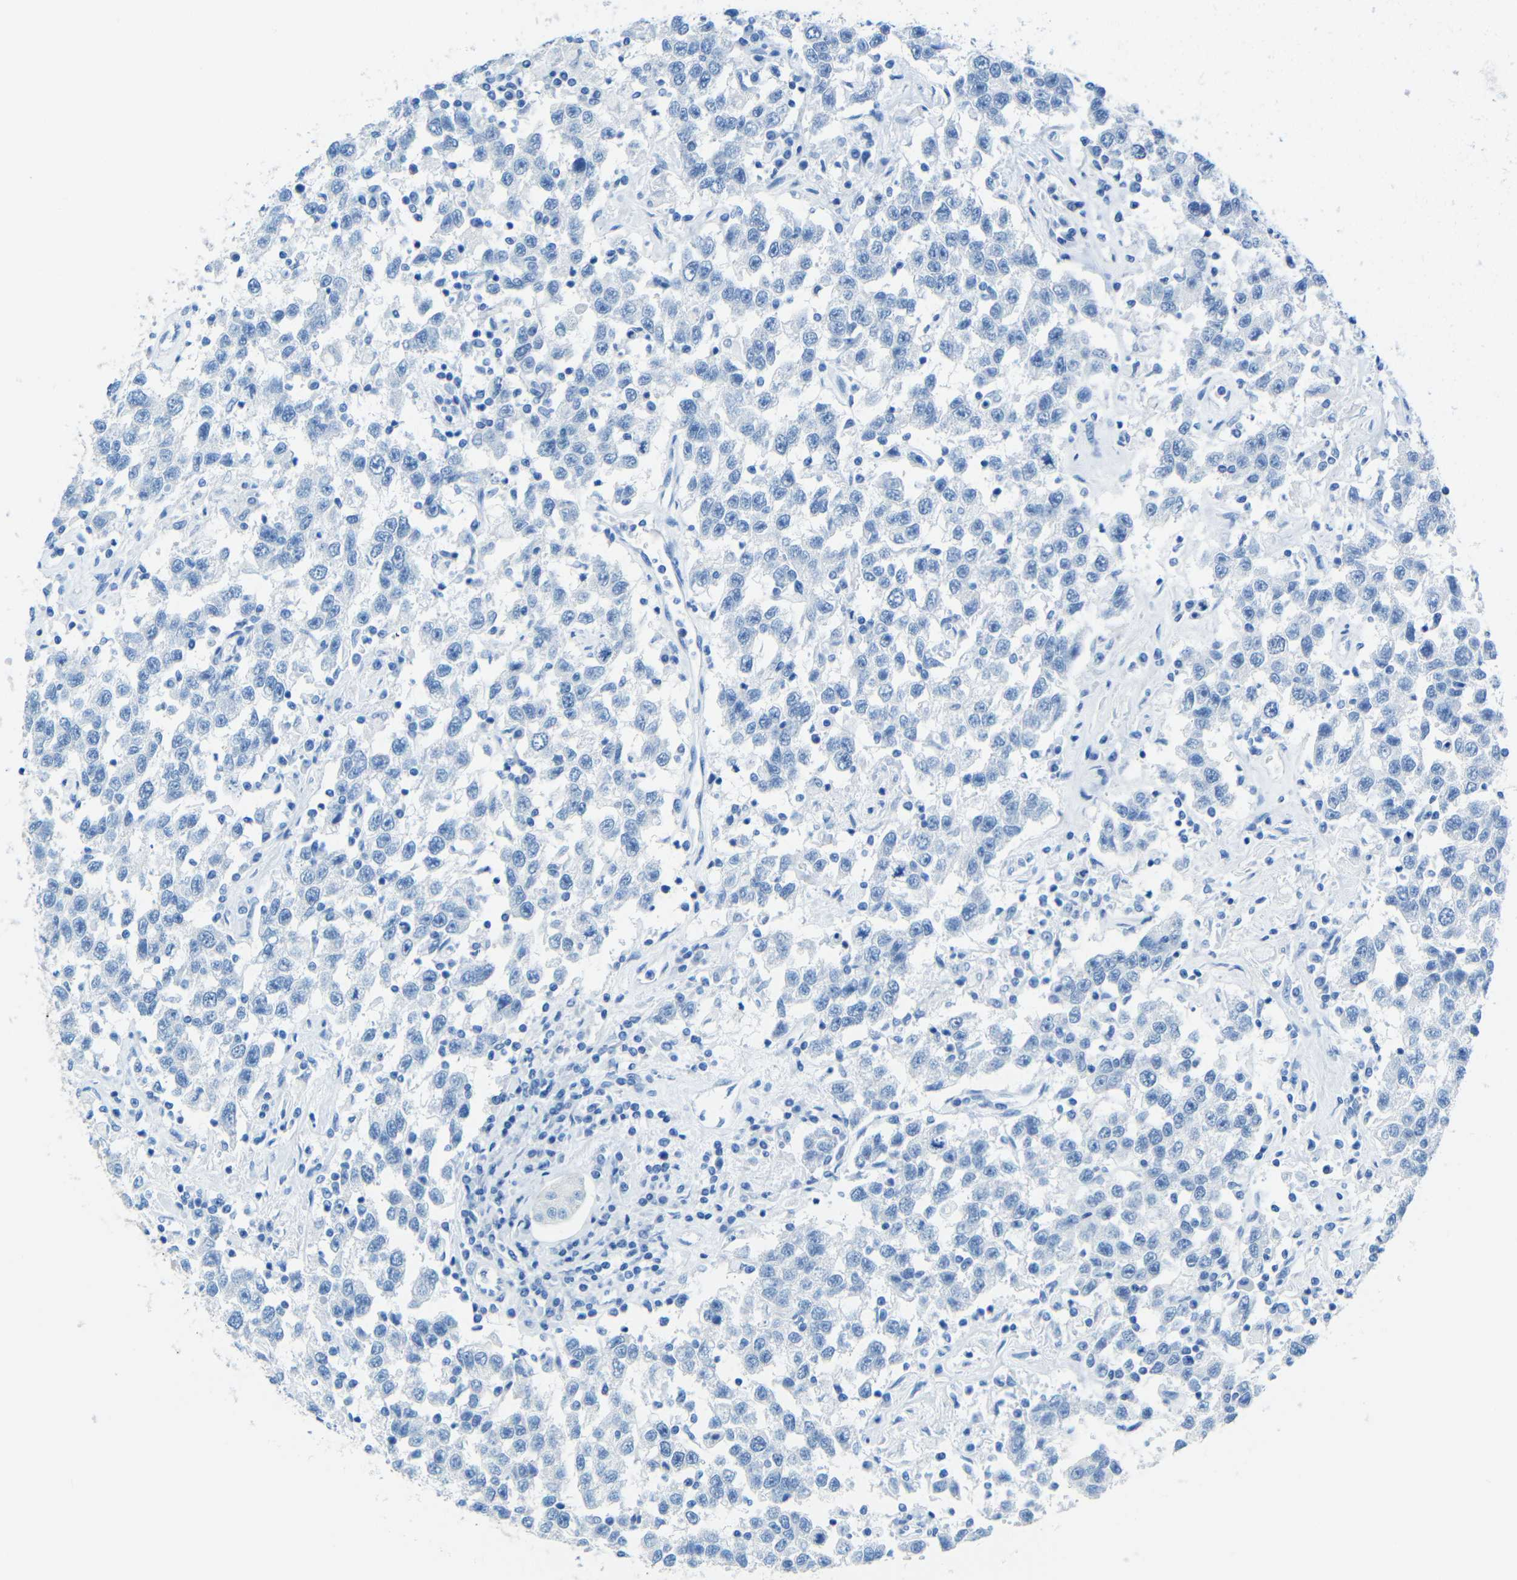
{"staining": {"intensity": "negative", "quantity": "none", "location": "none"}, "tissue": "testis cancer", "cell_type": "Tumor cells", "image_type": "cancer", "snomed": [{"axis": "morphology", "description": "Seminoma, NOS"}, {"axis": "topography", "description": "Testis"}], "caption": "IHC photomicrograph of neoplastic tissue: human seminoma (testis) stained with DAB shows no significant protein staining in tumor cells.", "gene": "TUBB4B", "patient": {"sex": "male", "age": 41}}